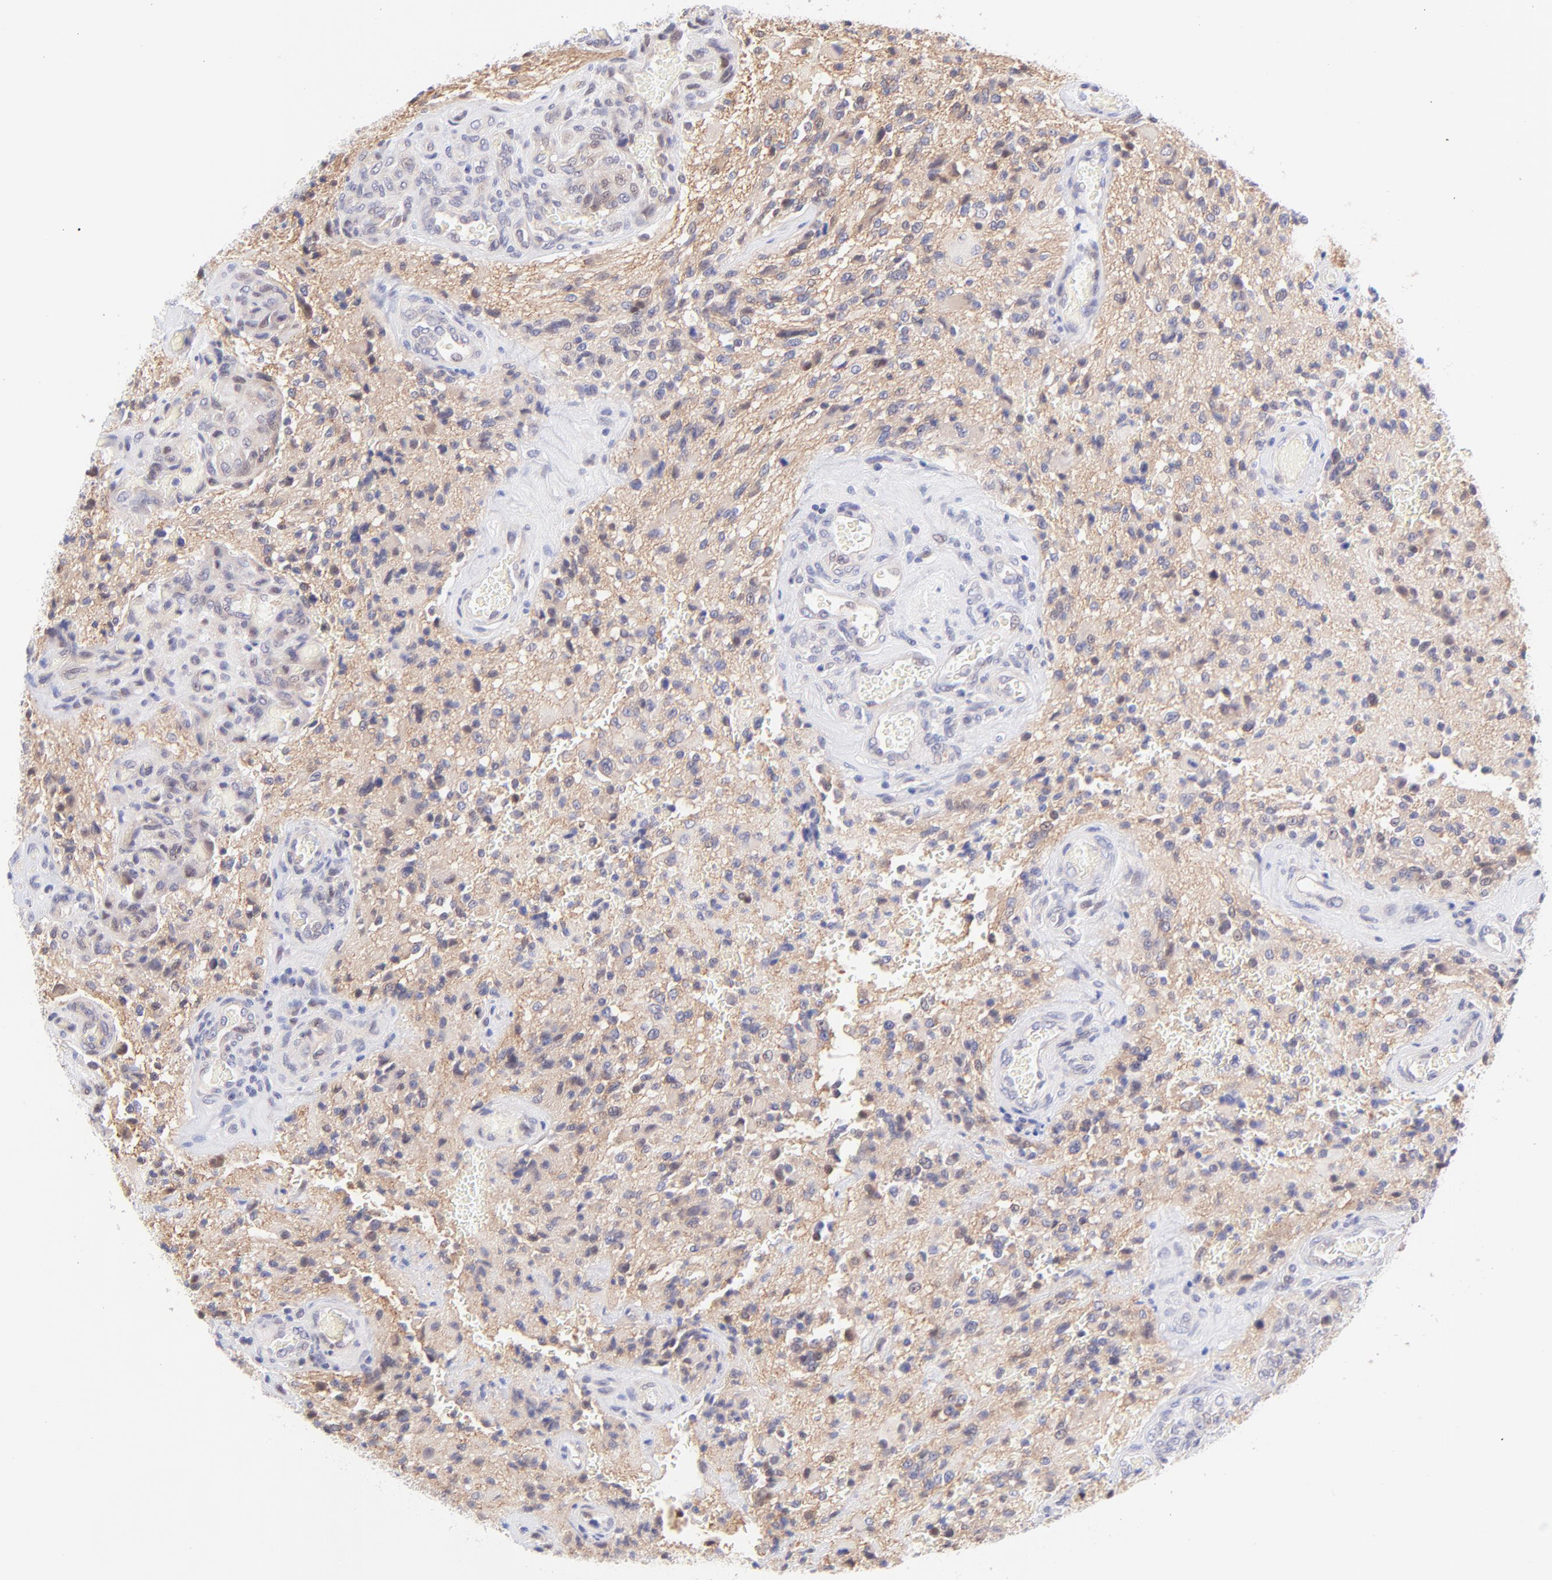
{"staining": {"intensity": "negative", "quantity": "none", "location": "none"}, "tissue": "glioma", "cell_type": "Tumor cells", "image_type": "cancer", "snomed": [{"axis": "morphology", "description": "Normal tissue, NOS"}, {"axis": "morphology", "description": "Glioma, malignant, High grade"}, {"axis": "topography", "description": "Cerebral cortex"}], "caption": "Histopathology image shows no protein positivity in tumor cells of glioma tissue.", "gene": "PBDC1", "patient": {"sex": "male", "age": 56}}